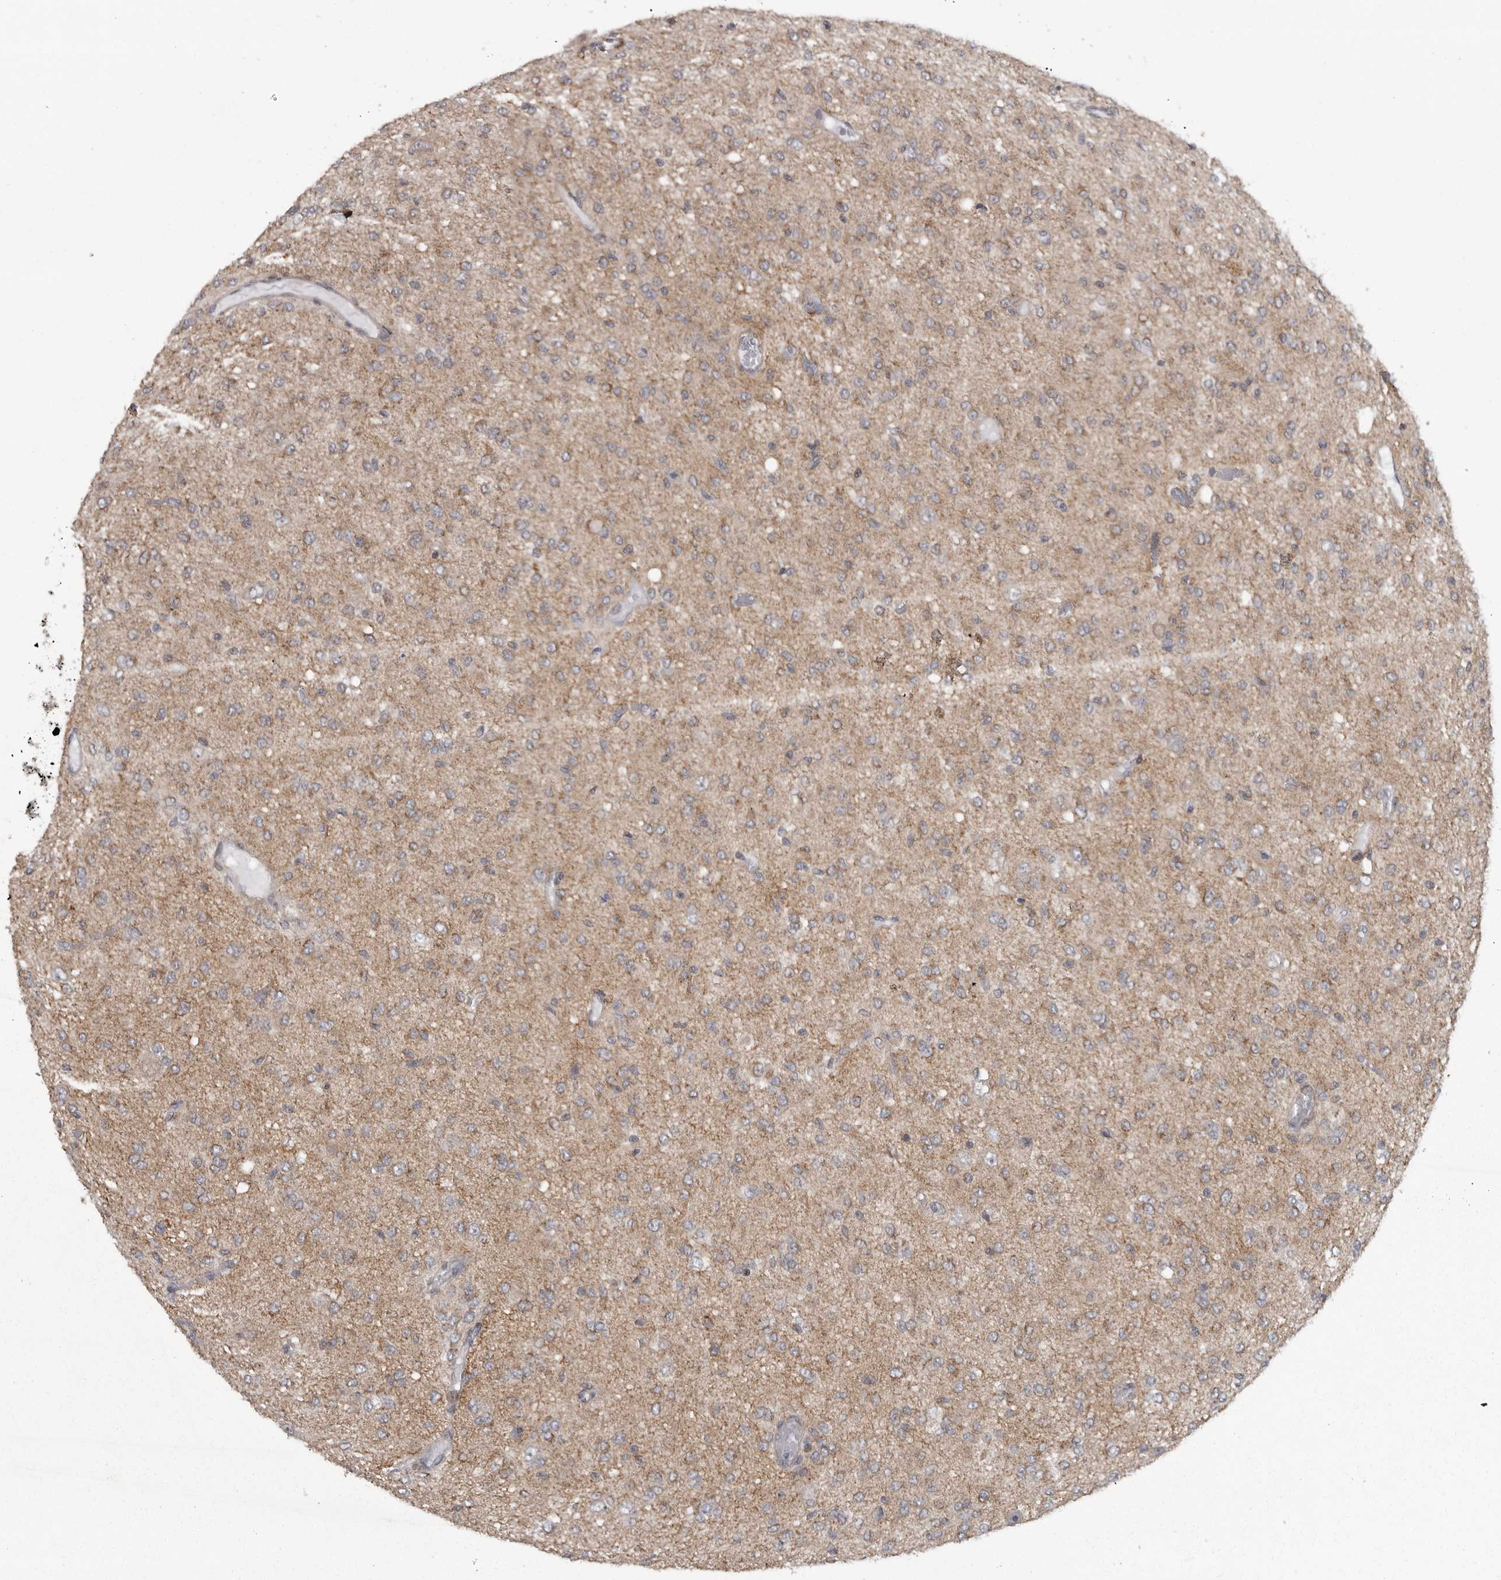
{"staining": {"intensity": "weak", "quantity": ">75%", "location": "cytoplasmic/membranous"}, "tissue": "glioma", "cell_type": "Tumor cells", "image_type": "cancer", "snomed": [{"axis": "morphology", "description": "Glioma, malignant, High grade"}, {"axis": "topography", "description": "Brain"}], "caption": "This is a micrograph of immunohistochemistry staining of malignant glioma (high-grade), which shows weak expression in the cytoplasmic/membranous of tumor cells.", "gene": "PPP1R9A", "patient": {"sex": "female", "age": 59}}